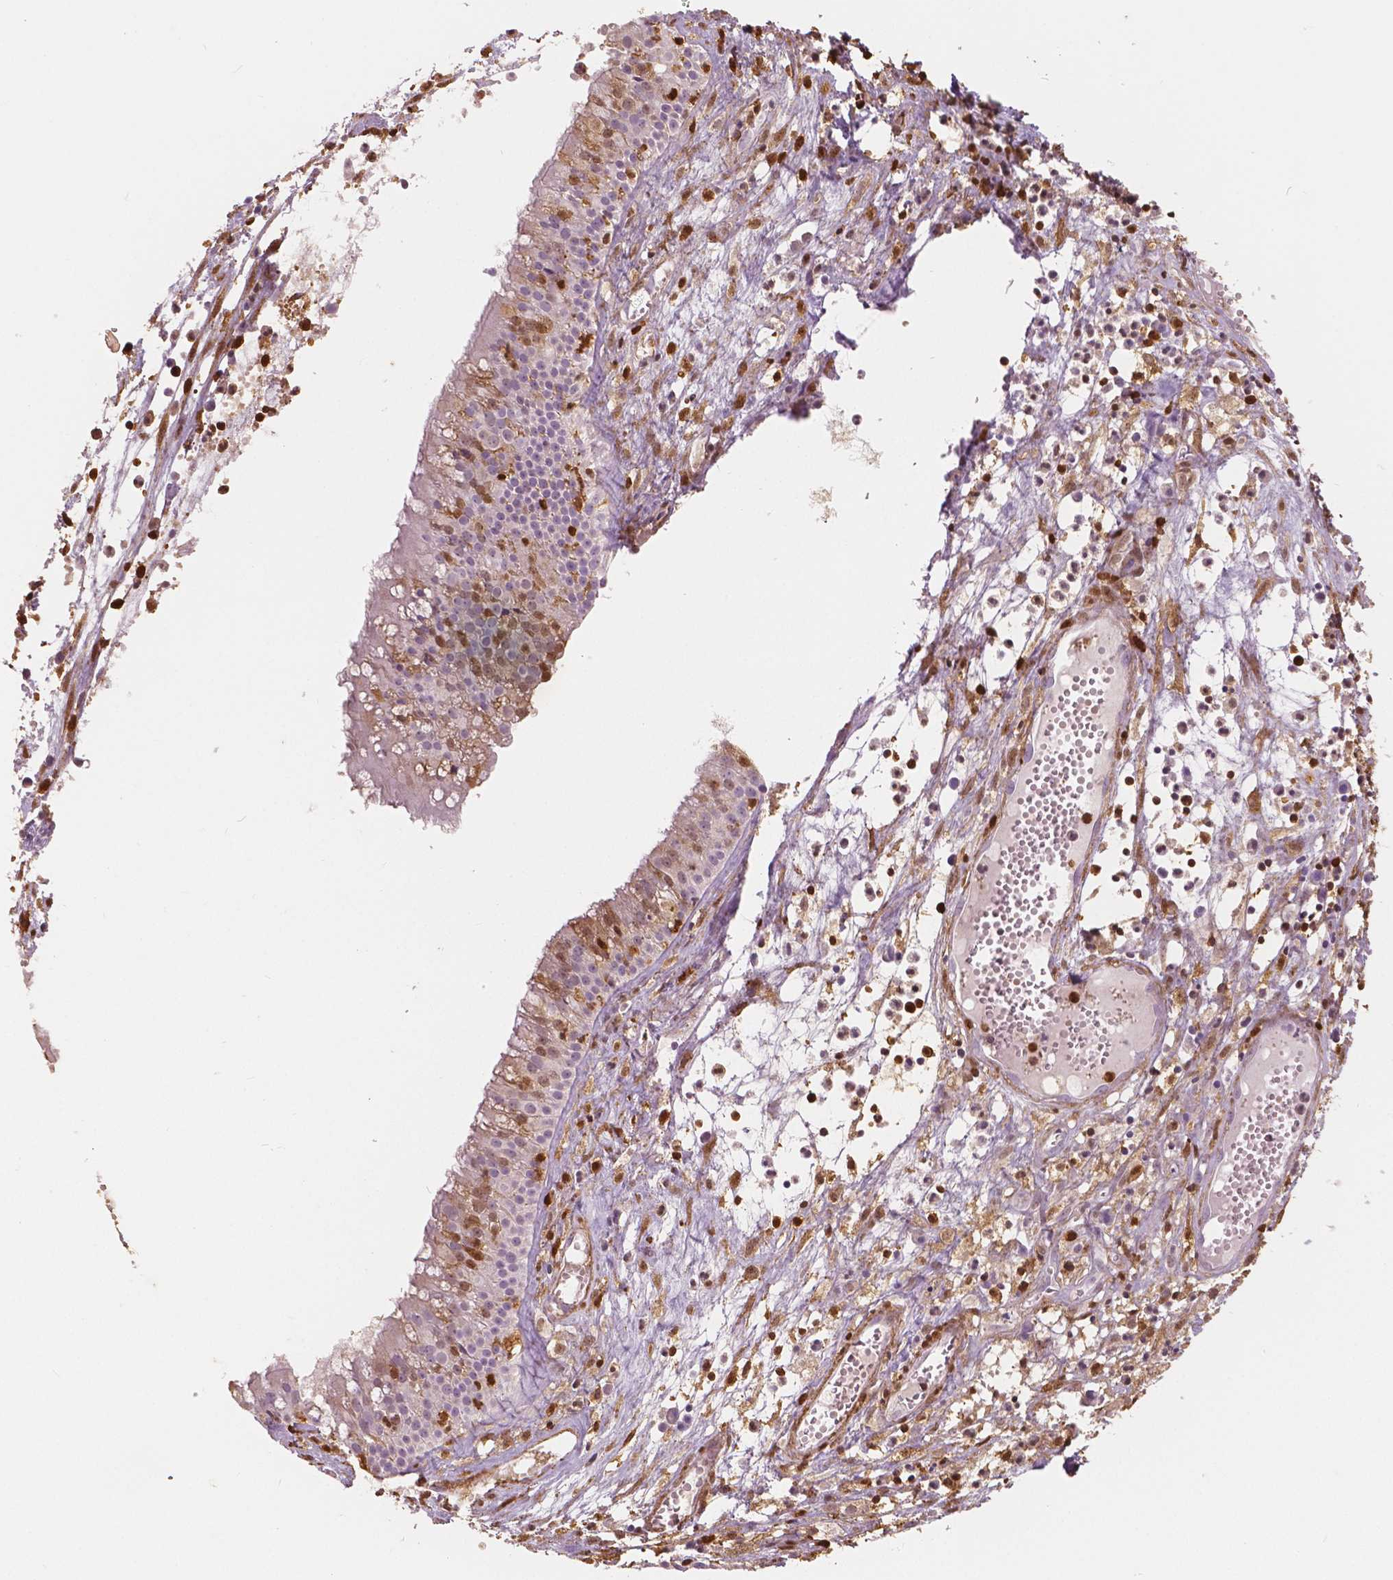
{"staining": {"intensity": "negative", "quantity": "none", "location": "none"}, "tissue": "nasopharynx", "cell_type": "Respiratory epithelial cells", "image_type": "normal", "snomed": [{"axis": "morphology", "description": "Normal tissue, NOS"}, {"axis": "topography", "description": "Nasopharynx"}], "caption": "Respiratory epithelial cells show no significant staining in normal nasopharynx. (Stains: DAB immunohistochemistry (IHC) with hematoxylin counter stain, Microscopy: brightfield microscopy at high magnification).", "gene": "S100A4", "patient": {"sex": "male", "age": 31}}